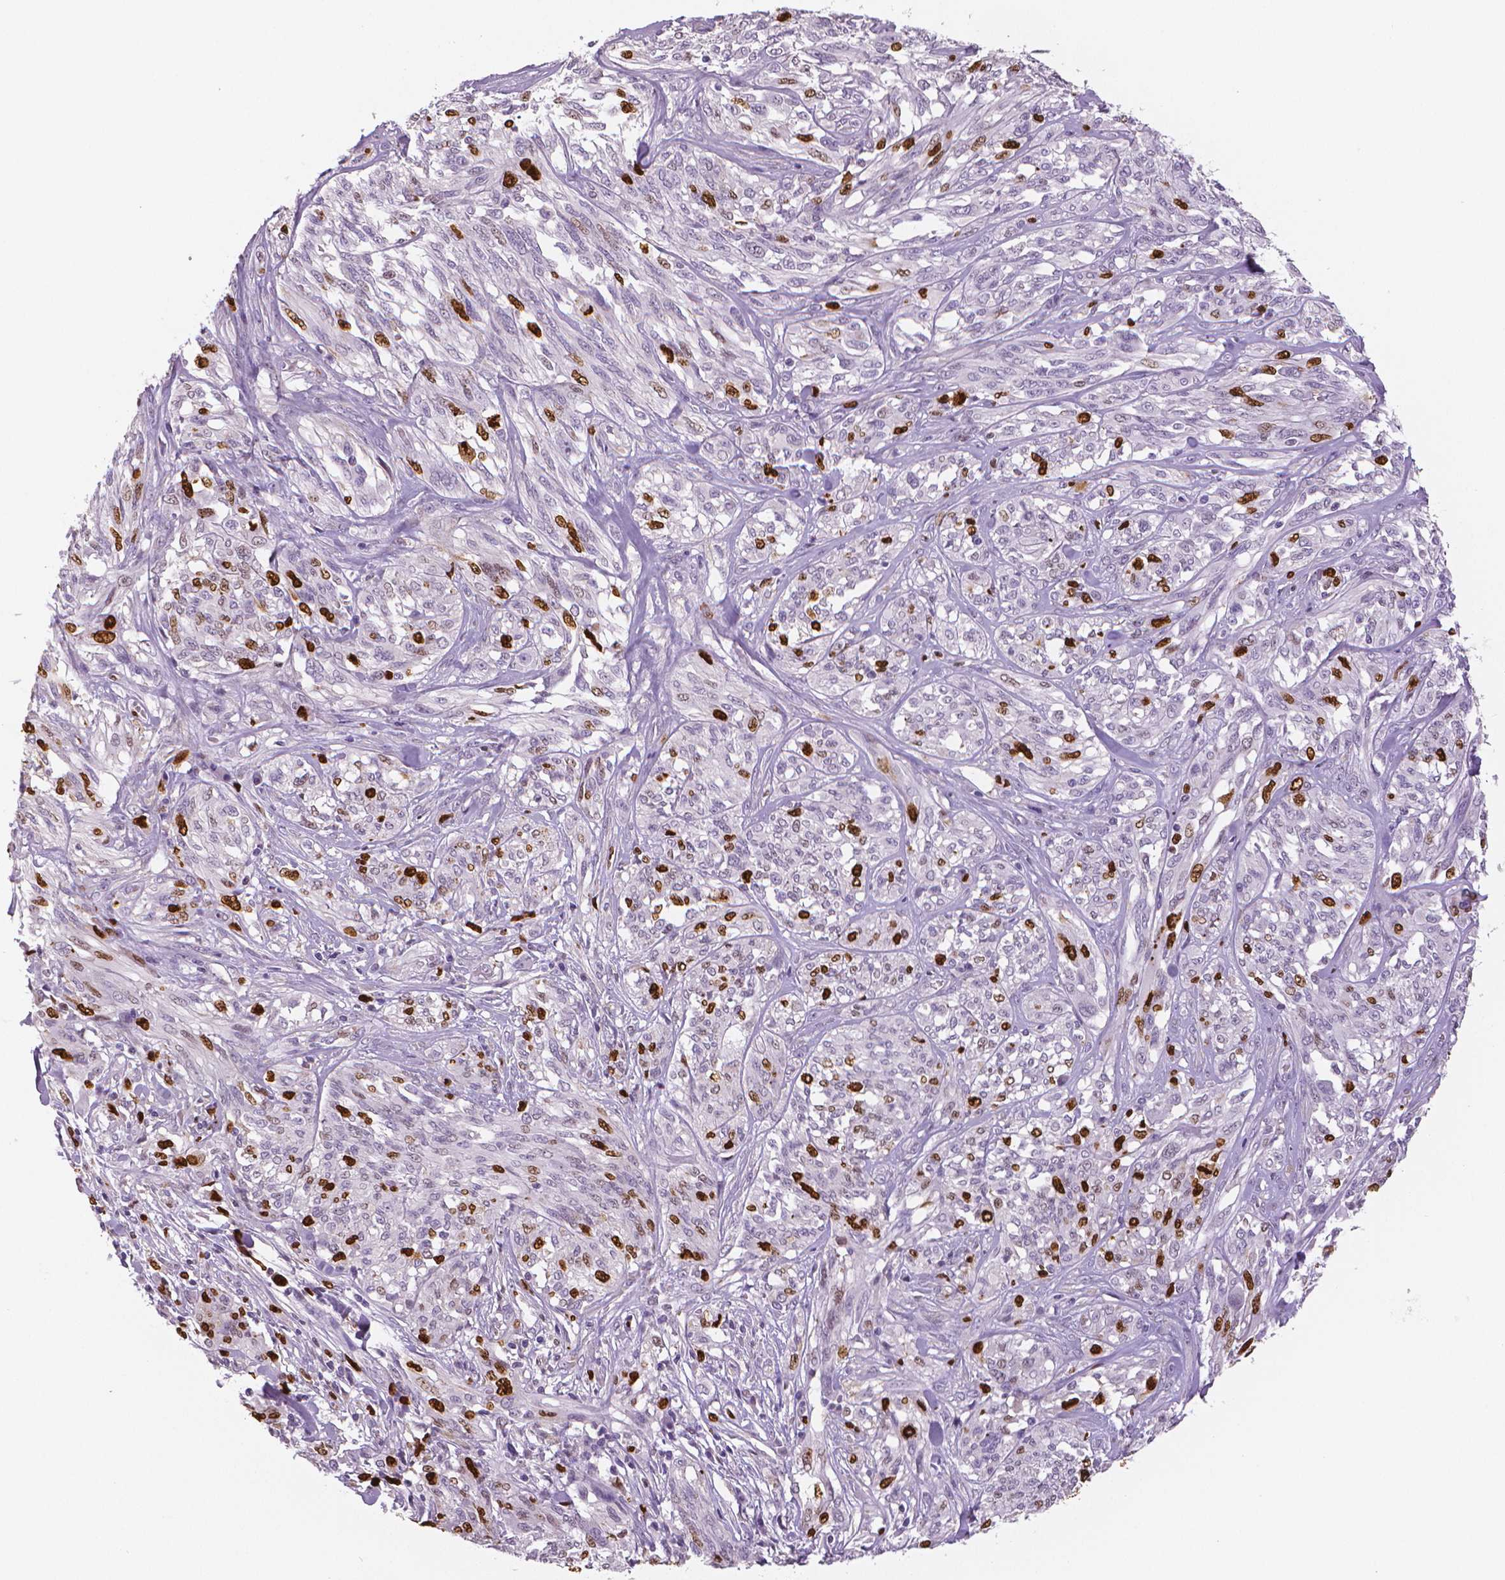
{"staining": {"intensity": "strong", "quantity": "<25%", "location": "nuclear"}, "tissue": "melanoma", "cell_type": "Tumor cells", "image_type": "cancer", "snomed": [{"axis": "morphology", "description": "Malignant melanoma, NOS"}, {"axis": "topography", "description": "Skin"}], "caption": "Immunohistochemical staining of human melanoma exhibits medium levels of strong nuclear positivity in about <25% of tumor cells. Ihc stains the protein in brown and the nuclei are stained blue.", "gene": "MKI67", "patient": {"sex": "female", "age": 91}}